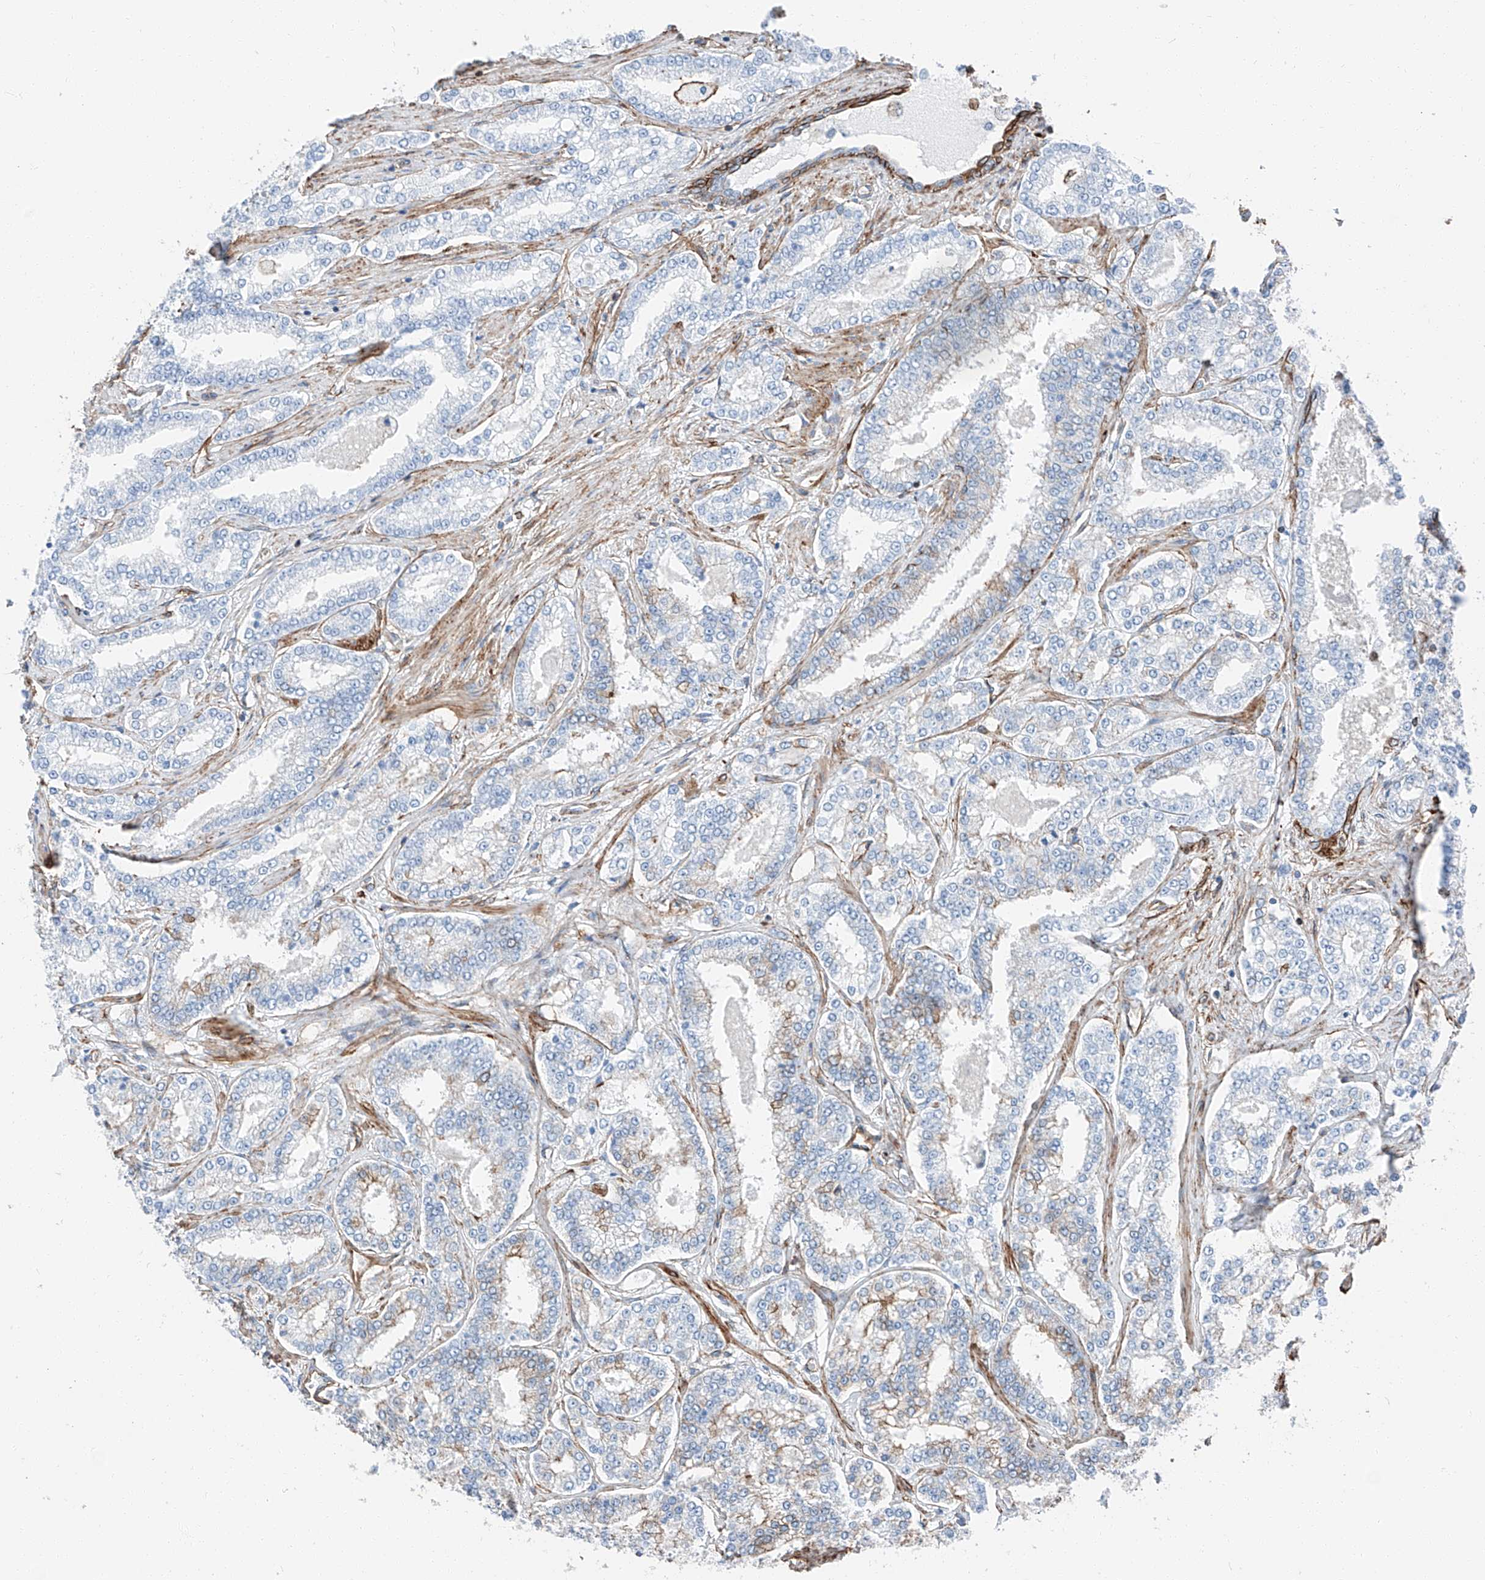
{"staining": {"intensity": "weak", "quantity": "<25%", "location": "cytoplasmic/membranous"}, "tissue": "prostate cancer", "cell_type": "Tumor cells", "image_type": "cancer", "snomed": [{"axis": "morphology", "description": "Normal tissue, NOS"}, {"axis": "morphology", "description": "Adenocarcinoma, High grade"}, {"axis": "topography", "description": "Prostate"}], "caption": "IHC of human adenocarcinoma (high-grade) (prostate) displays no positivity in tumor cells. The staining is performed using DAB (3,3'-diaminobenzidine) brown chromogen with nuclei counter-stained in using hematoxylin.", "gene": "ZNF804A", "patient": {"sex": "male", "age": 83}}